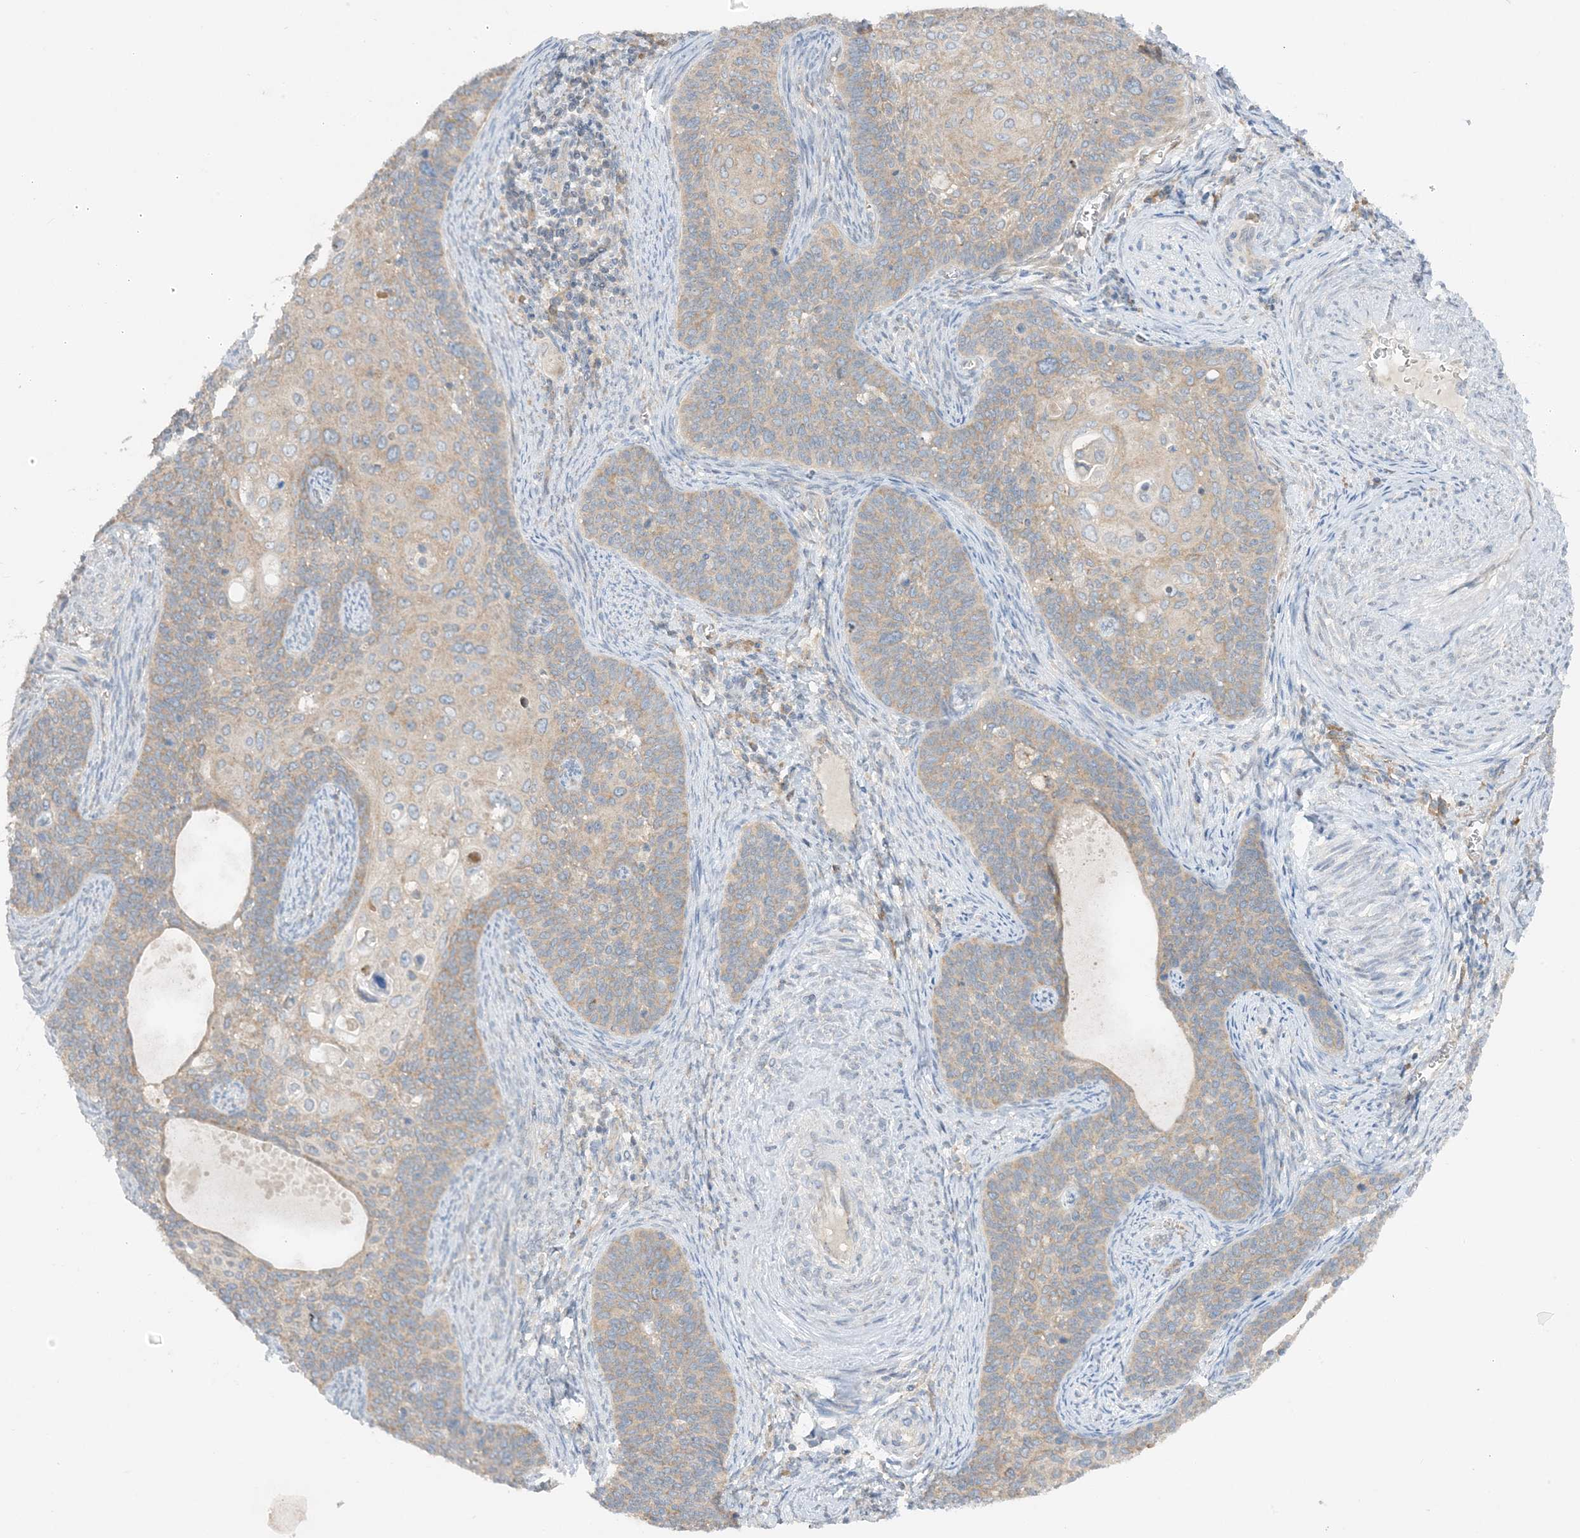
{"staining": {"intensity": "weak", "quantity": ">75%", "location": "cytoplasmic/membranous"}, "tissue": "cervical cancer", "cell_type": "Tumor cells", "image_type": "cancer", "snomed": [{"axis": "morphology", "description": "Squamous cell carcinoma, NOS"}, {"axis": "topography", "description": "Cervix"}], "caption": "Cervical squamous cell carcinoma stained with immunohistochemistry (IHC) displays weak cytoplasmic/membranous staining in about >75% of tumor cells.", "gene": "RPP40", "patient": {"sex": "female", "age": 33}}